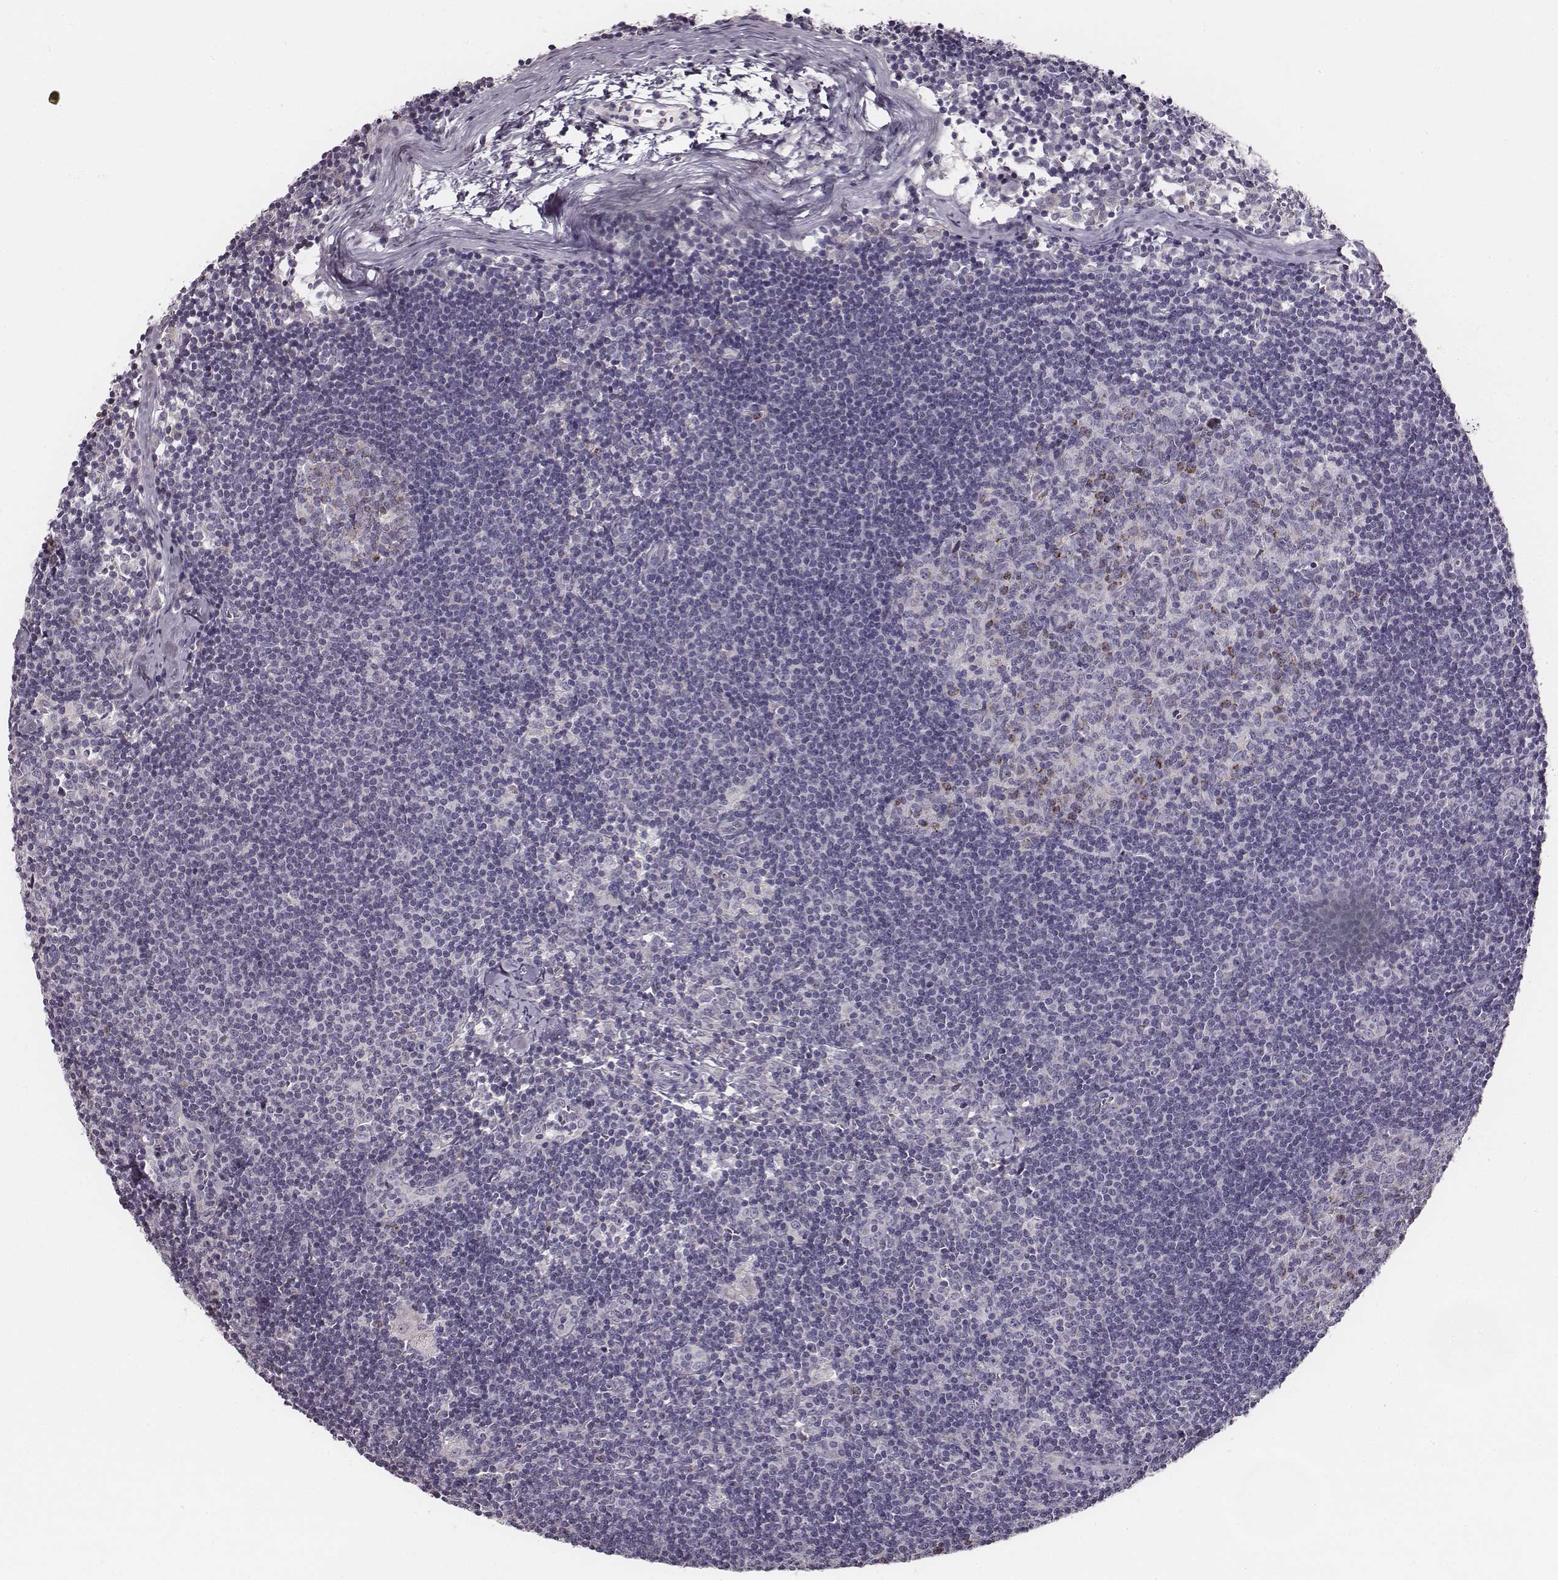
{"staining": {"intensity": "negative", "quantity": "none", "location": "none"}, "tissue": "lymph node", "cell_type": "Germinal center cells", "image_type": "normal", "snomed": [{"axis": "morphology", "description": "Normal tissue, NOS"}, {"axis": "topography", "description": "Lymph node"}], "caption": "A high-resolution photomicrograph shows immunohistochemistry staining of normal lymph node, which reveals no significant positivity in germinal center cells.", "gene": "UBL4B", "patient": {"sex": "female", "age": 52}}